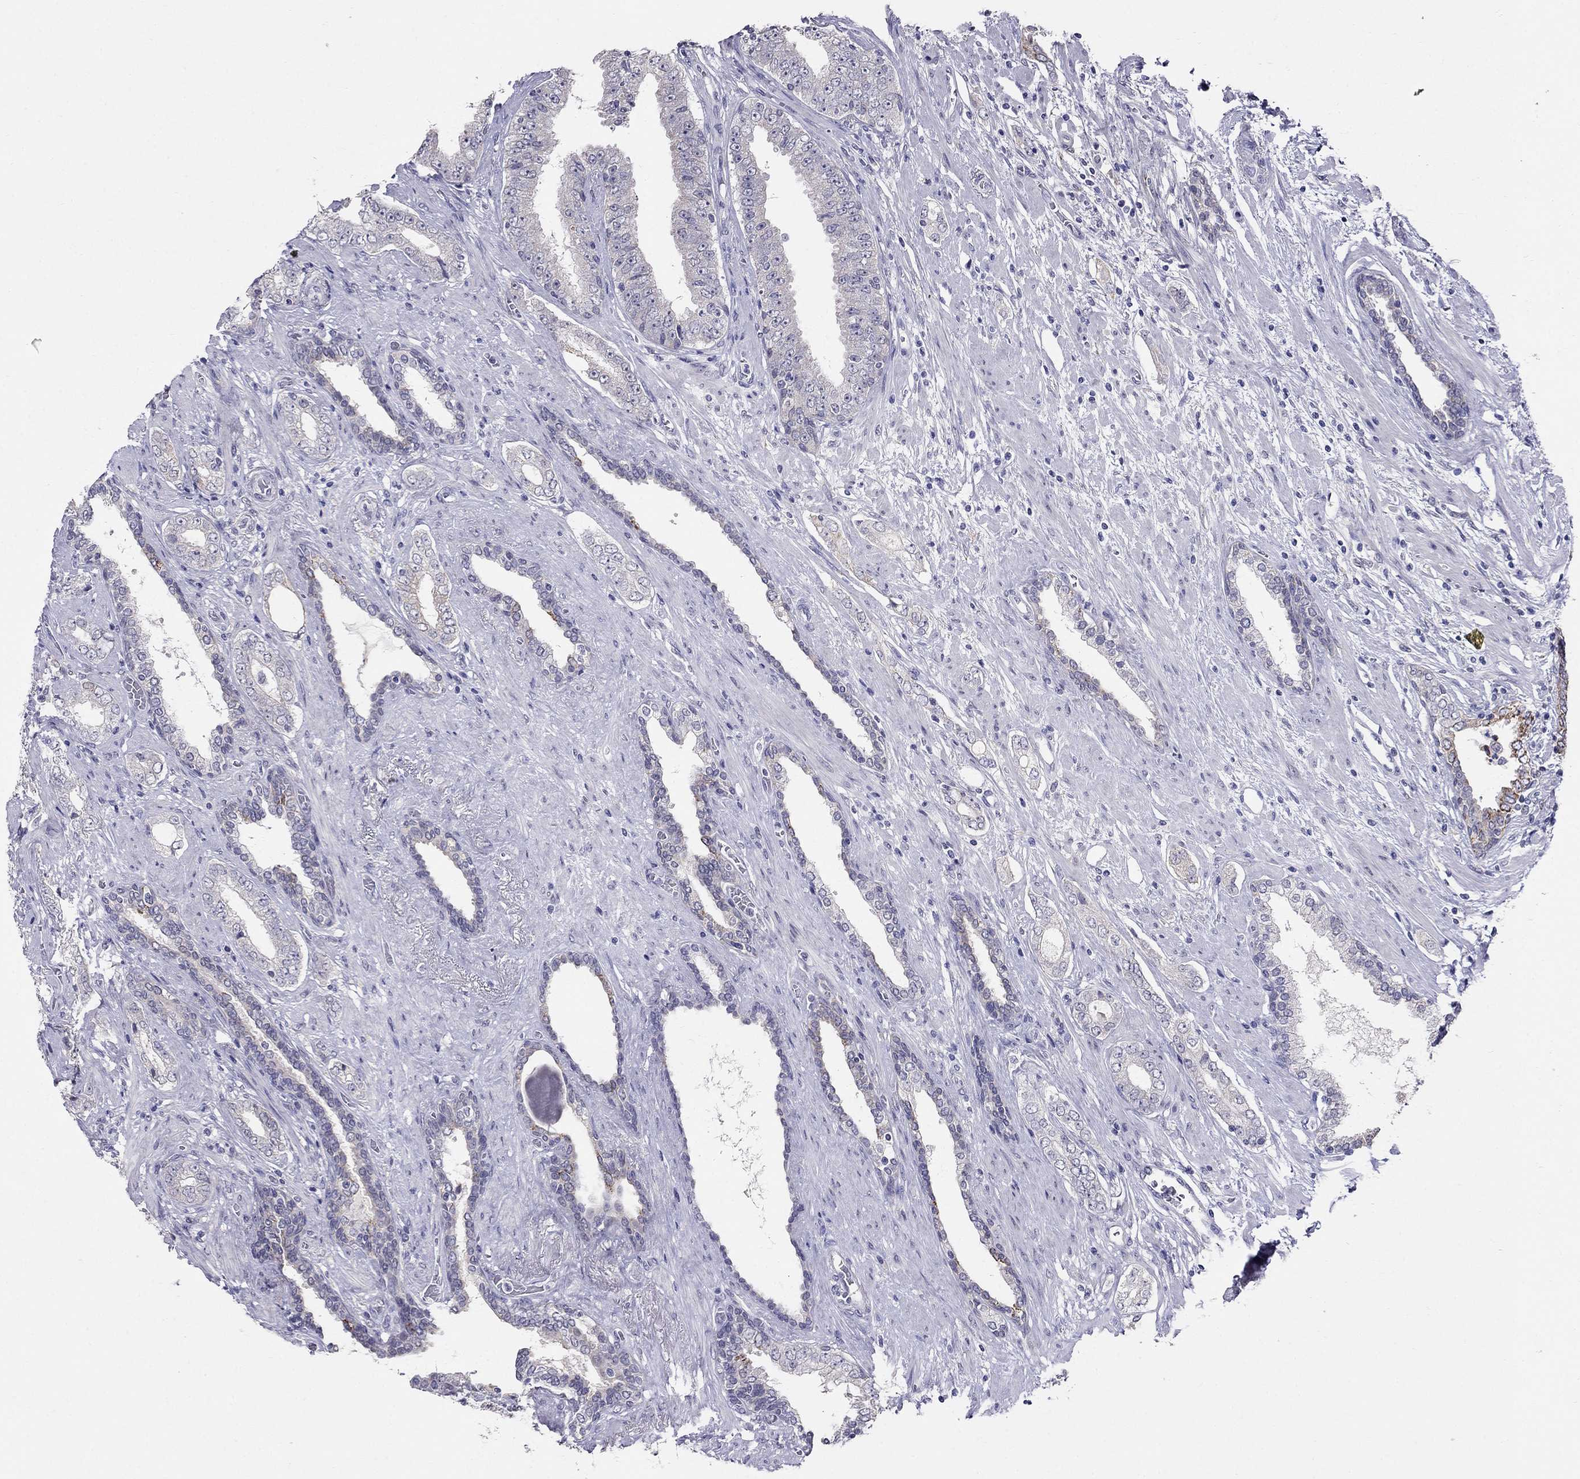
{"staining": {"intensity": "negative", "quantity": "none", "location": "none"}, "tissue": "prostate cancer", "cell_type": "Tumor cells", "image_type": "cancer", "snomed": [{"axis": "morphology", "description": "Adenocarcinoma, Low grade"}, {"axis": "topography", "description": "Prostate and seminal vesicle, NOS"}], "caption": "Tumor cells show no significant protein staining in prostate cancer (low-grade adenocarcinoma).", "gene": "MYO3B", "patient": {"sex": "male", "age": 61}}